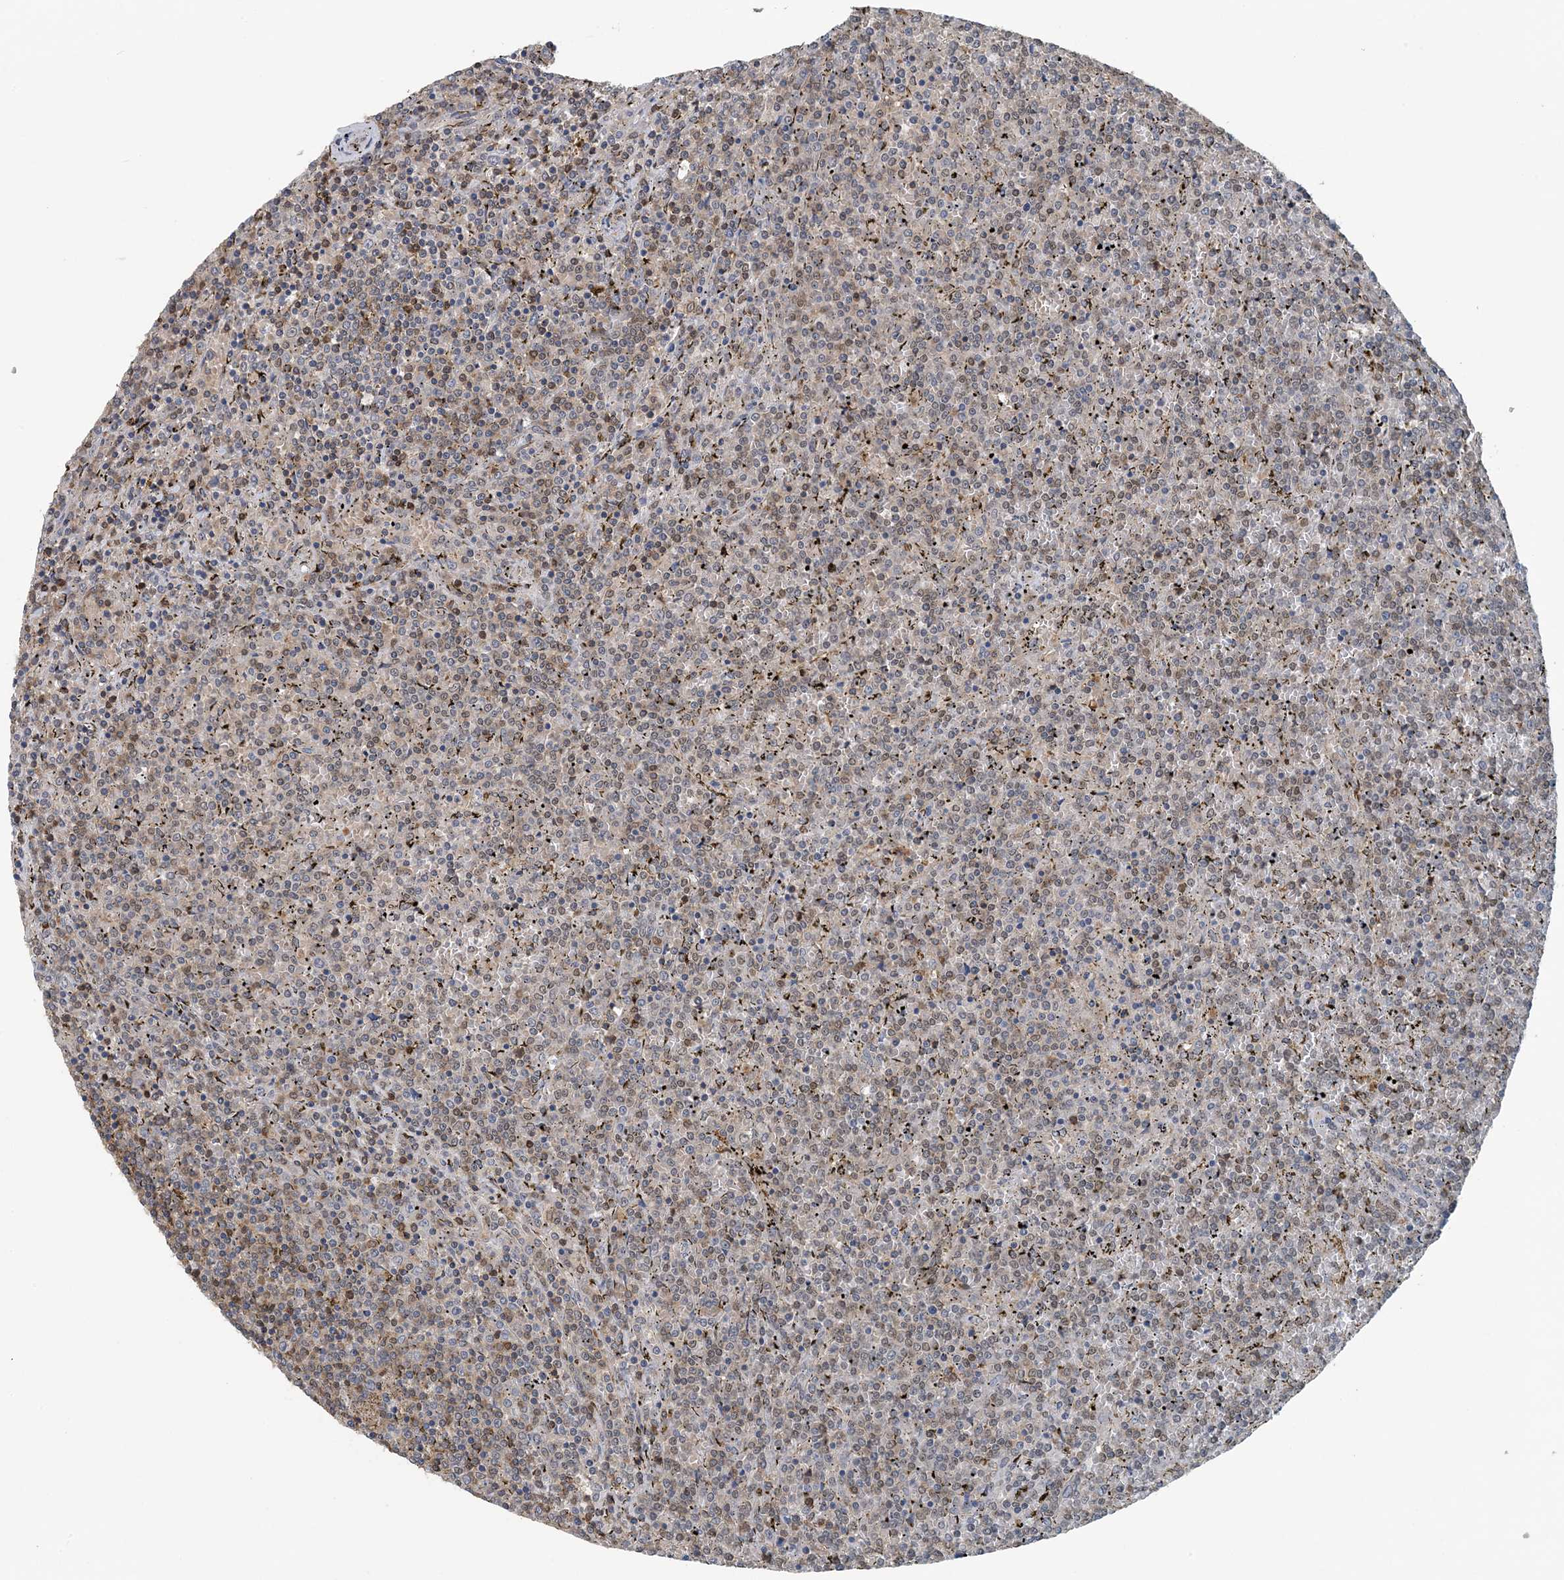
{"staining": {"intensity": "weak", "quantity": "25%-75%", "location": "cytoplasmic/membranous,nuclear"}, "tissue": "lymphoma", "cell_type": "Tumor cells", "image_type": "cancer", "snomed": [{"axis": "morphology", "description": "Malignant lymphoma, non-Hodgkin's type, Low grade"}, {"axis": "topography", "description": "Spleen"}], "caption": "Immunohistochemistry image of lymphoma stained for a protein (brown), which demonstrates low levels of weak cytoplasmic/membranous and nuclear expression in approximately 25%-75% of tumor cells.", "gene": "HIKESHI", "patient": {"sex": "female", "age": 19}}